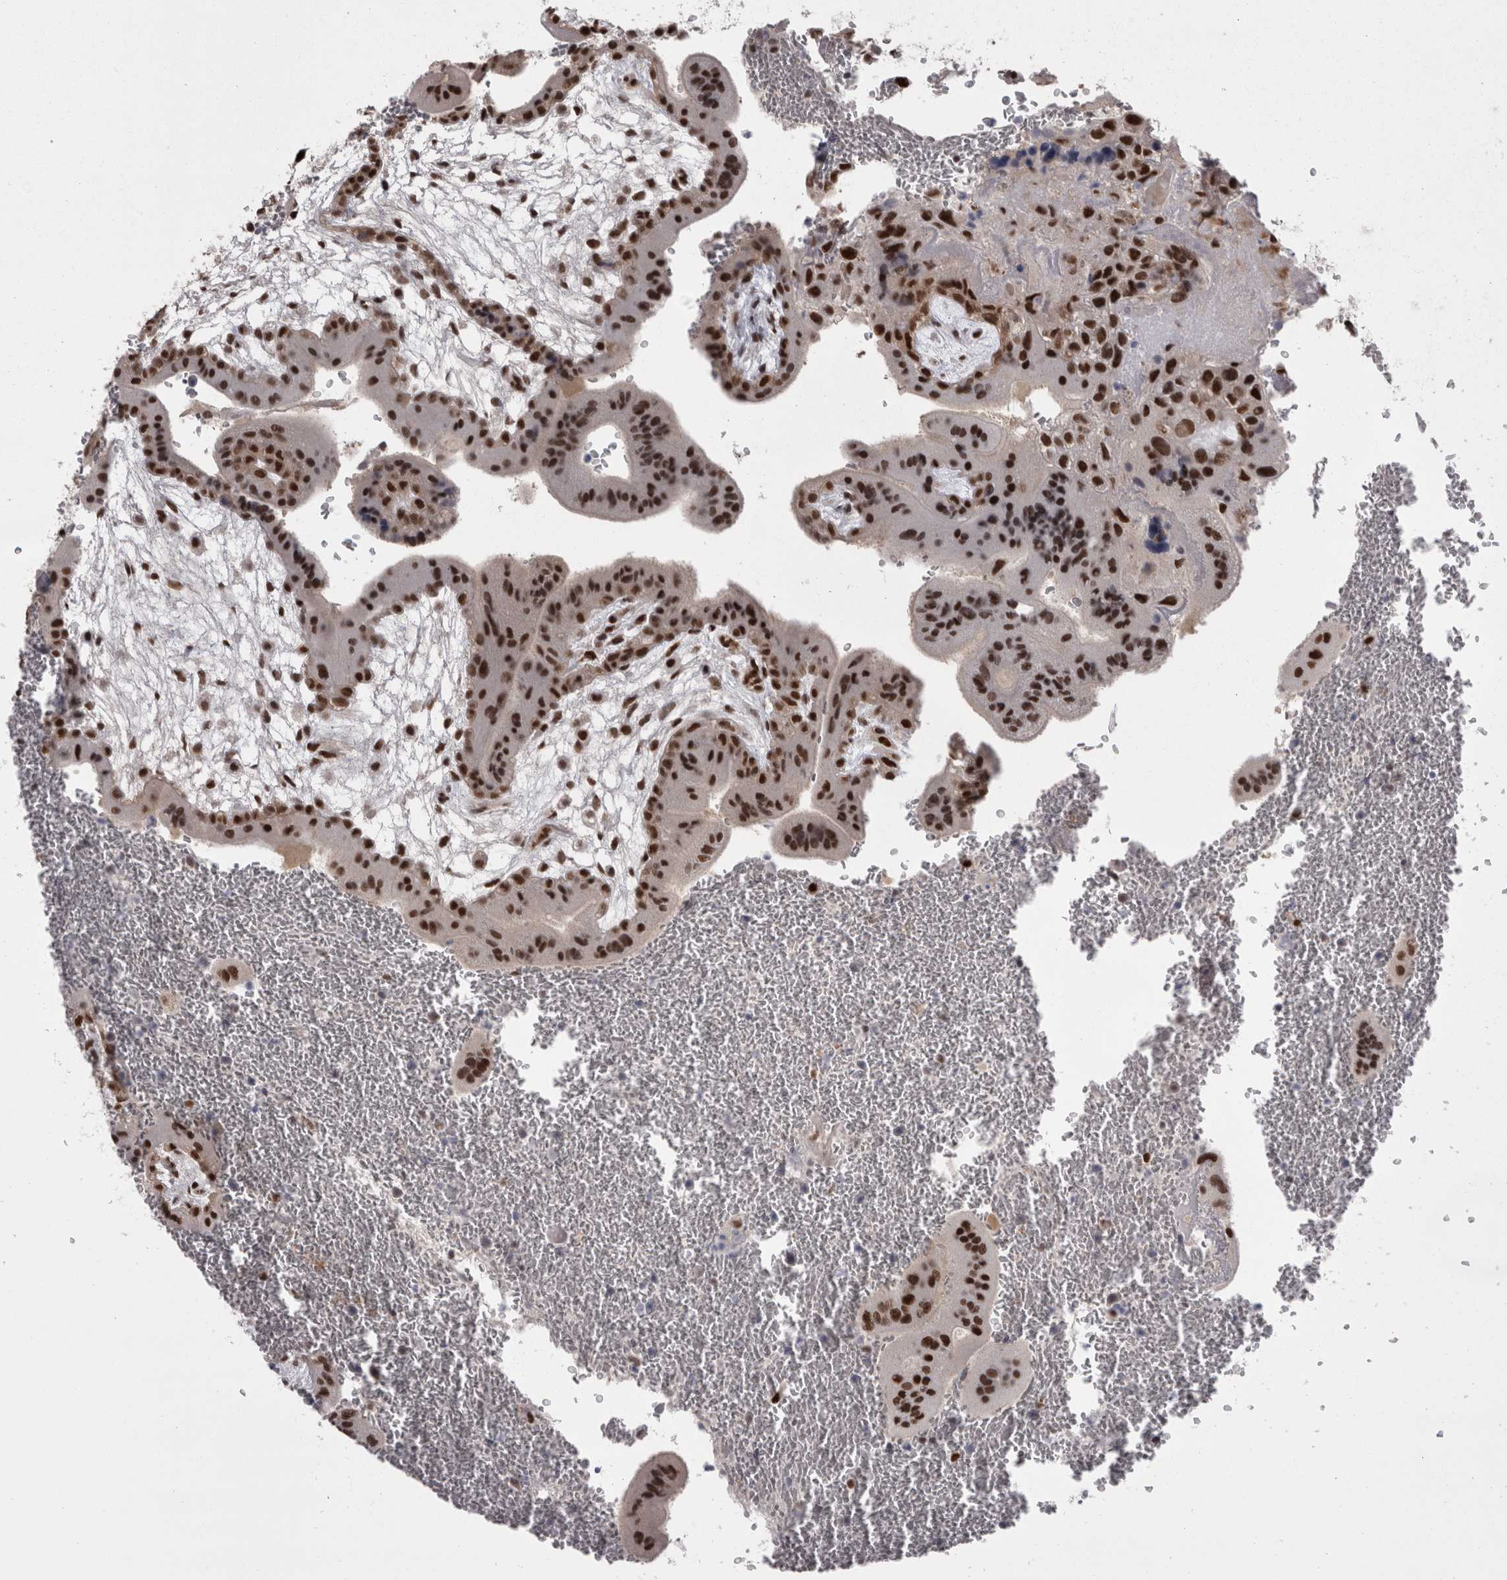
{"staining": {"intensity": "strong", "quantity": ">75%", "location": "nuclear"}, "tissue": "placenta", "cell_type": "Trophoblastic cells", "image_type": "normal", "snomed": [{"axis": "morphology", "description": "Normal tissue, NOS"}, {"axis": "topography", "description": "Placenta"}], "caption": "Immunohistochemistry (DAB (3,3'-diaminobenzidine)) staining of benign human placenta displays strong nuclear protein staining in about >75% of trophoblastic cells. (IHC, brightfield microscopy, high magnification).", "gene": "C1orf54", "patient": {"sex": "female", "age": 35}}